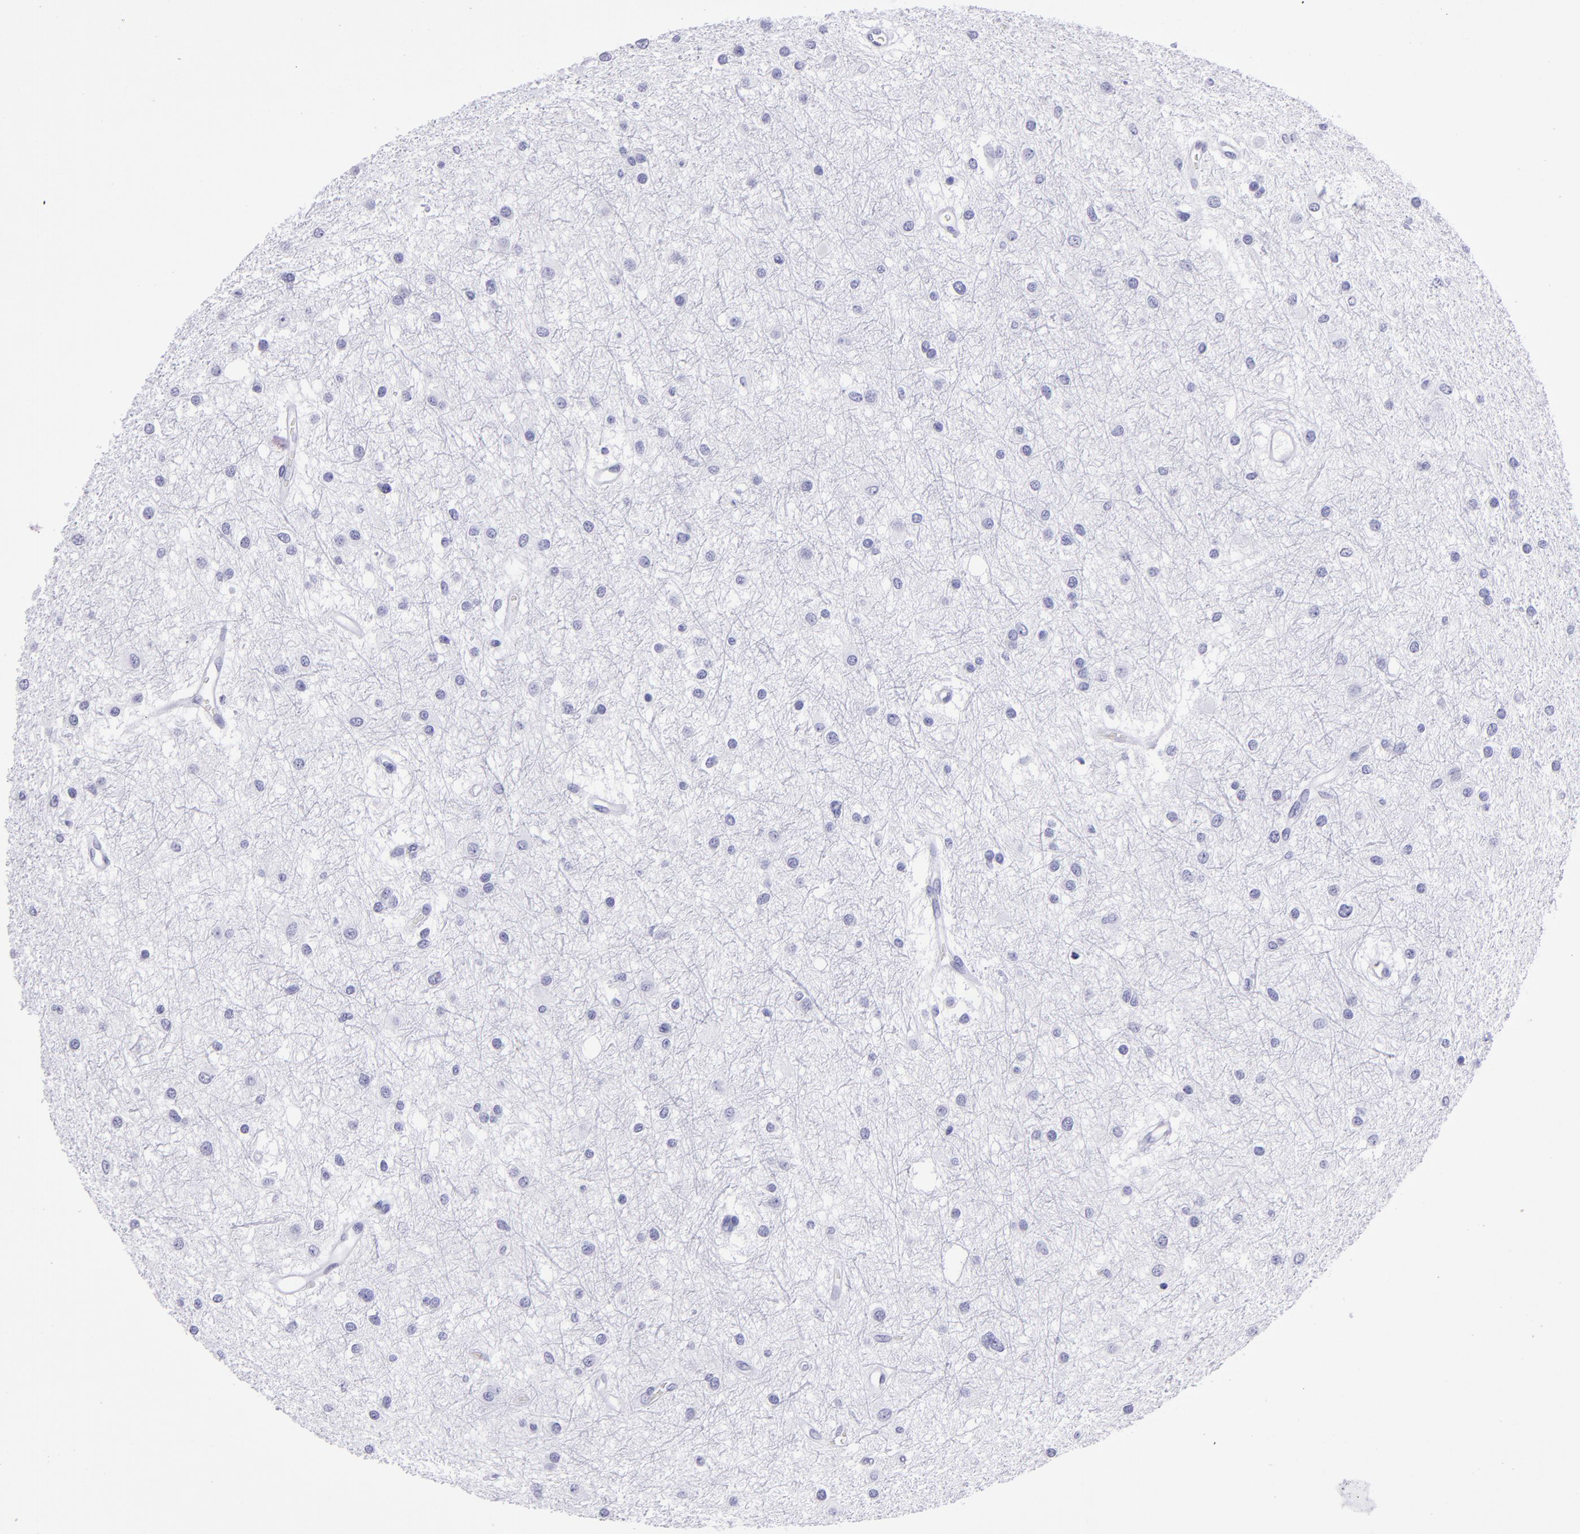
{"staining": {"intensity": "negative", "quantity": "none", "location": "none"}, "tissue": "glioma", "cell_type": "Tumor cells", "image_type": "cancer", "snomed": [{"axis": "morphology", "description": "Glioma, malignant, Low grade"}, {"axis": "topography", "description": "Brain"}], "caption": "The histopathology image displays no significant staining in tumor cells of malignant glioma (low-grade).", "gene": "TYRP1", "patient": {"sex": "female", "age": 36}}